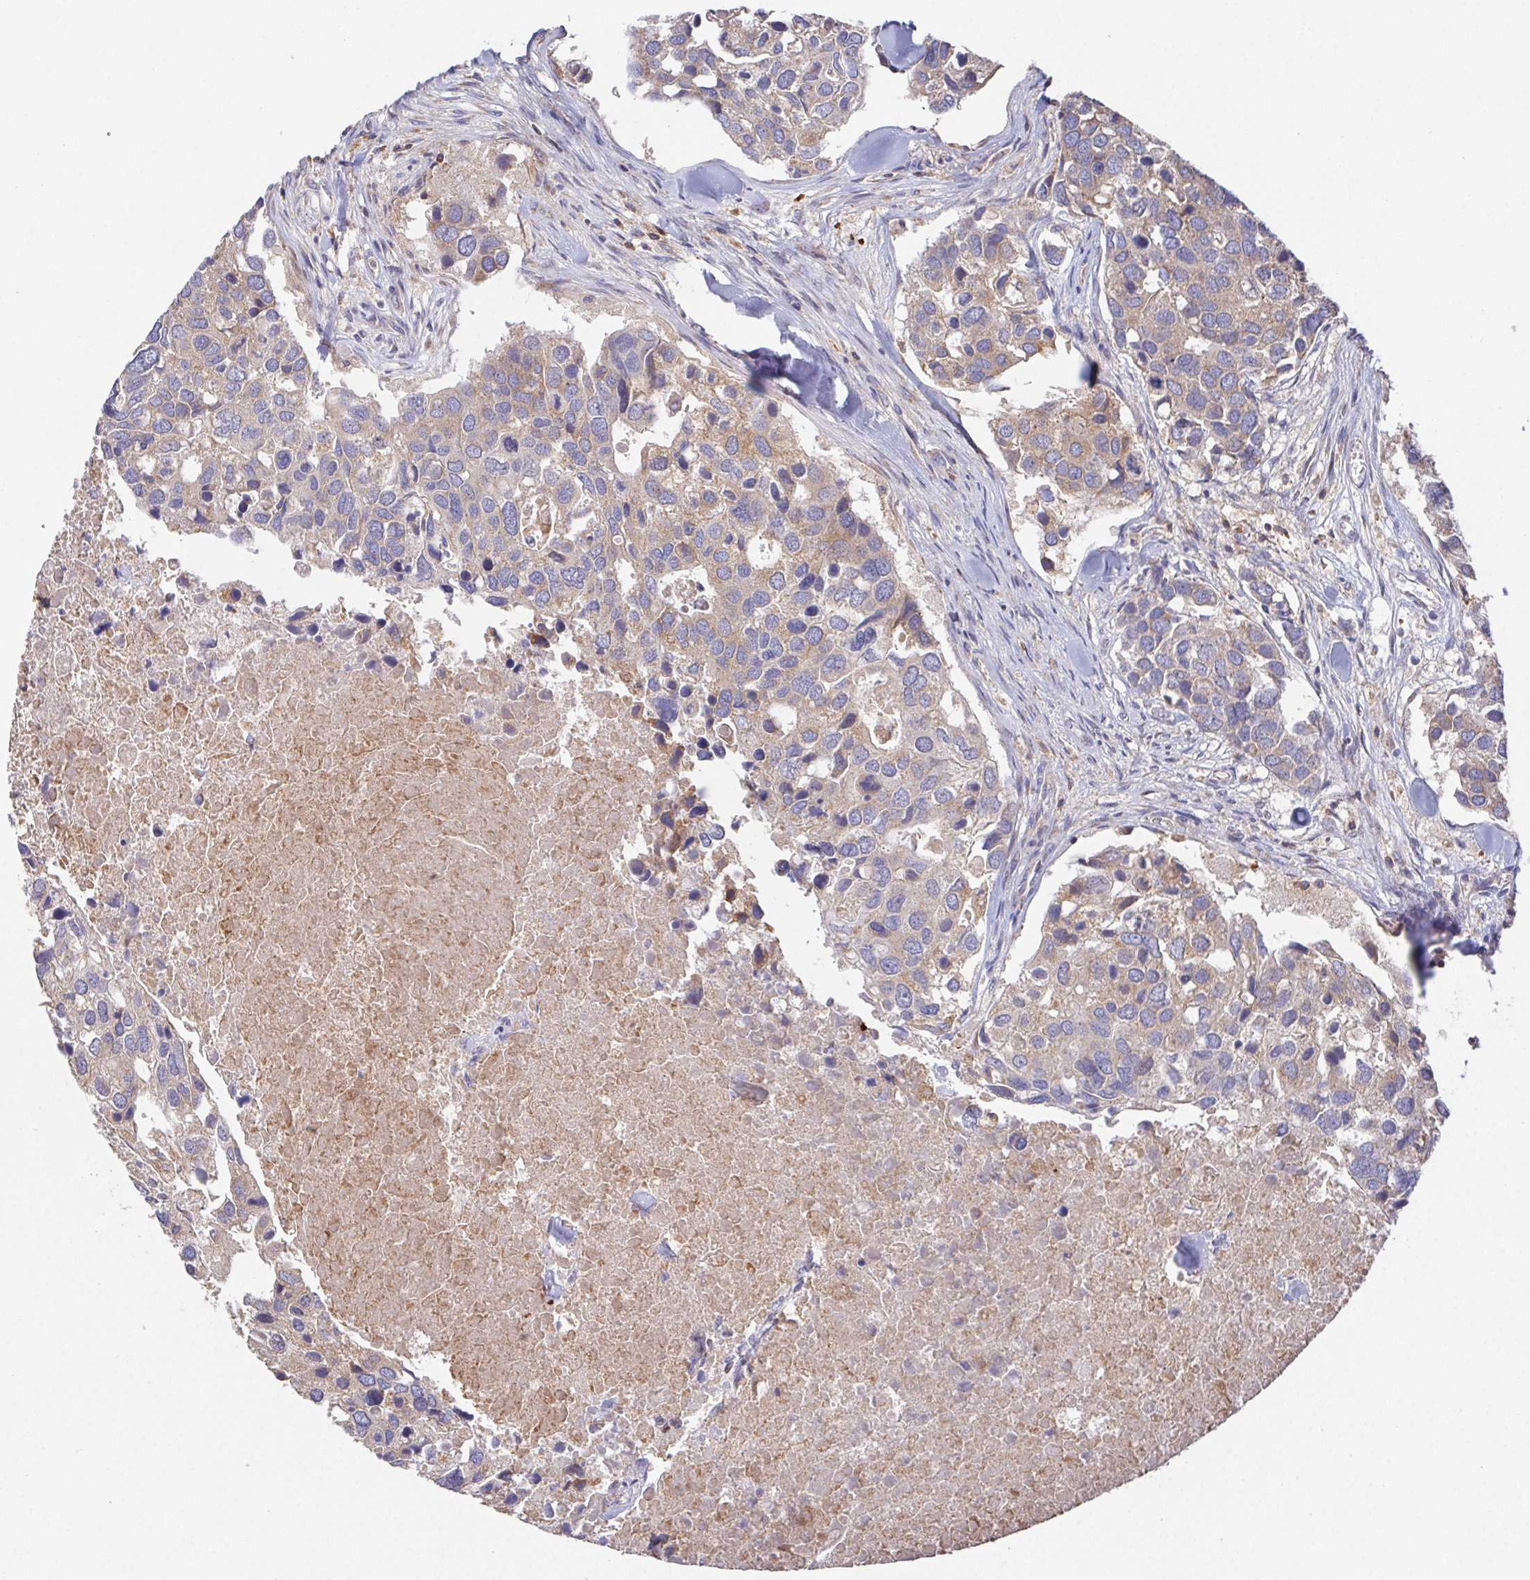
{"staining": {"intensity": "weak", "quantity": ">75%", "location": "cytoplasmic/membranous"}, "tissue": "breast cancer", "cell_type": "Tumor cells", "image_type": "cancer", "snomed": [{"axis": "morphology", "description": "Duct carcinoma"}, {"axis": "topography", "description": "Breast"}], "caption": "Invasive ductal carcinoma (breast) stained with a brown dye reveals weak cytoplasmic/membranous positive expression in about >75% of tumor cells.", "gene": "FAM241A", "patient": {"sex": "female", "age": 83}}